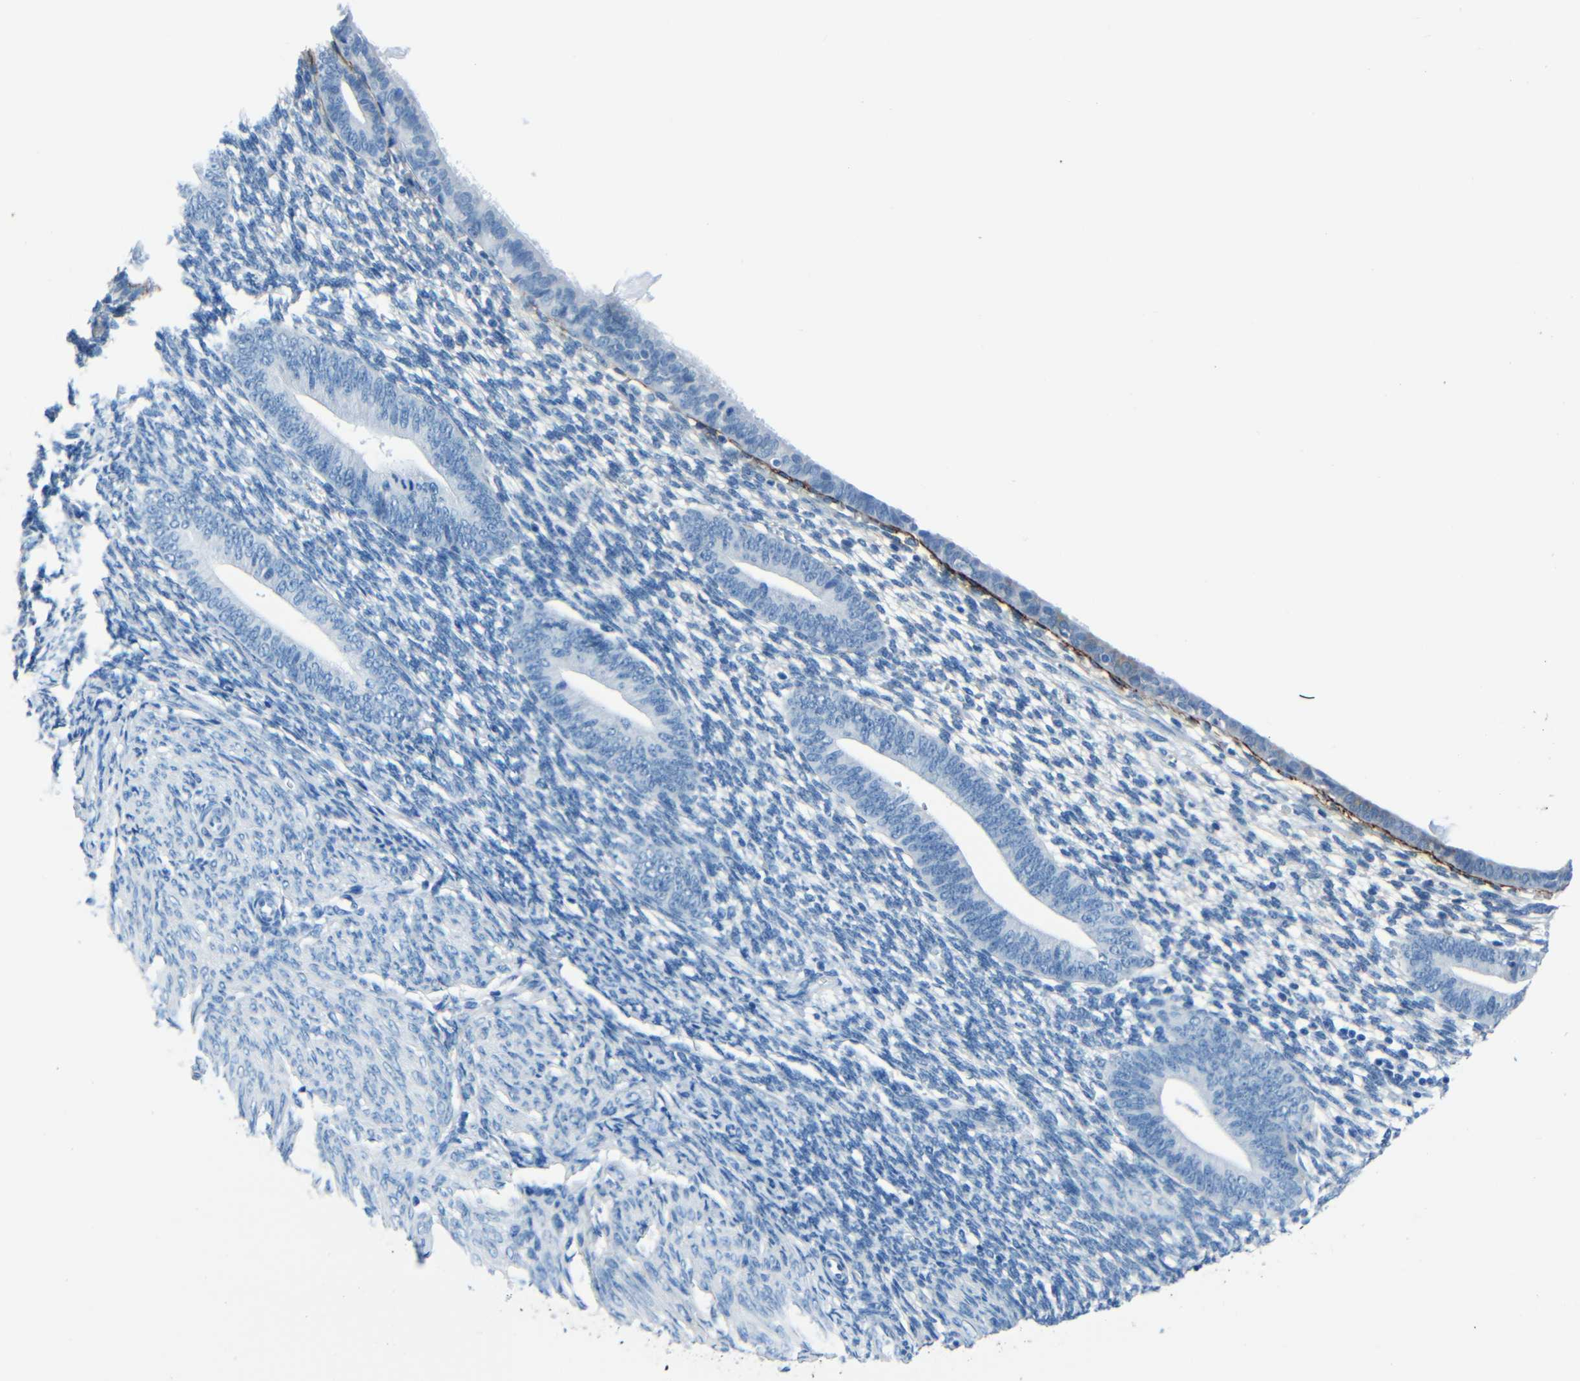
{"staining": {"intensity": "negative", "quantity": "none", "location": "none"}, "tissue": "endometrium", "cell_type": "Cells in endometrial stroma", "image_type": "normal", "snomed": [{"axis": "morphology", "description": "Normal tissue, NOS"}, {"axis": "topography", "description": "Endometrium"}], "caption": "The IHC image has no significant positivity in cells in endometrial stroma of endometrium.", "gene": "FBN2", "patient": {"sex": "female", "age": 57}}